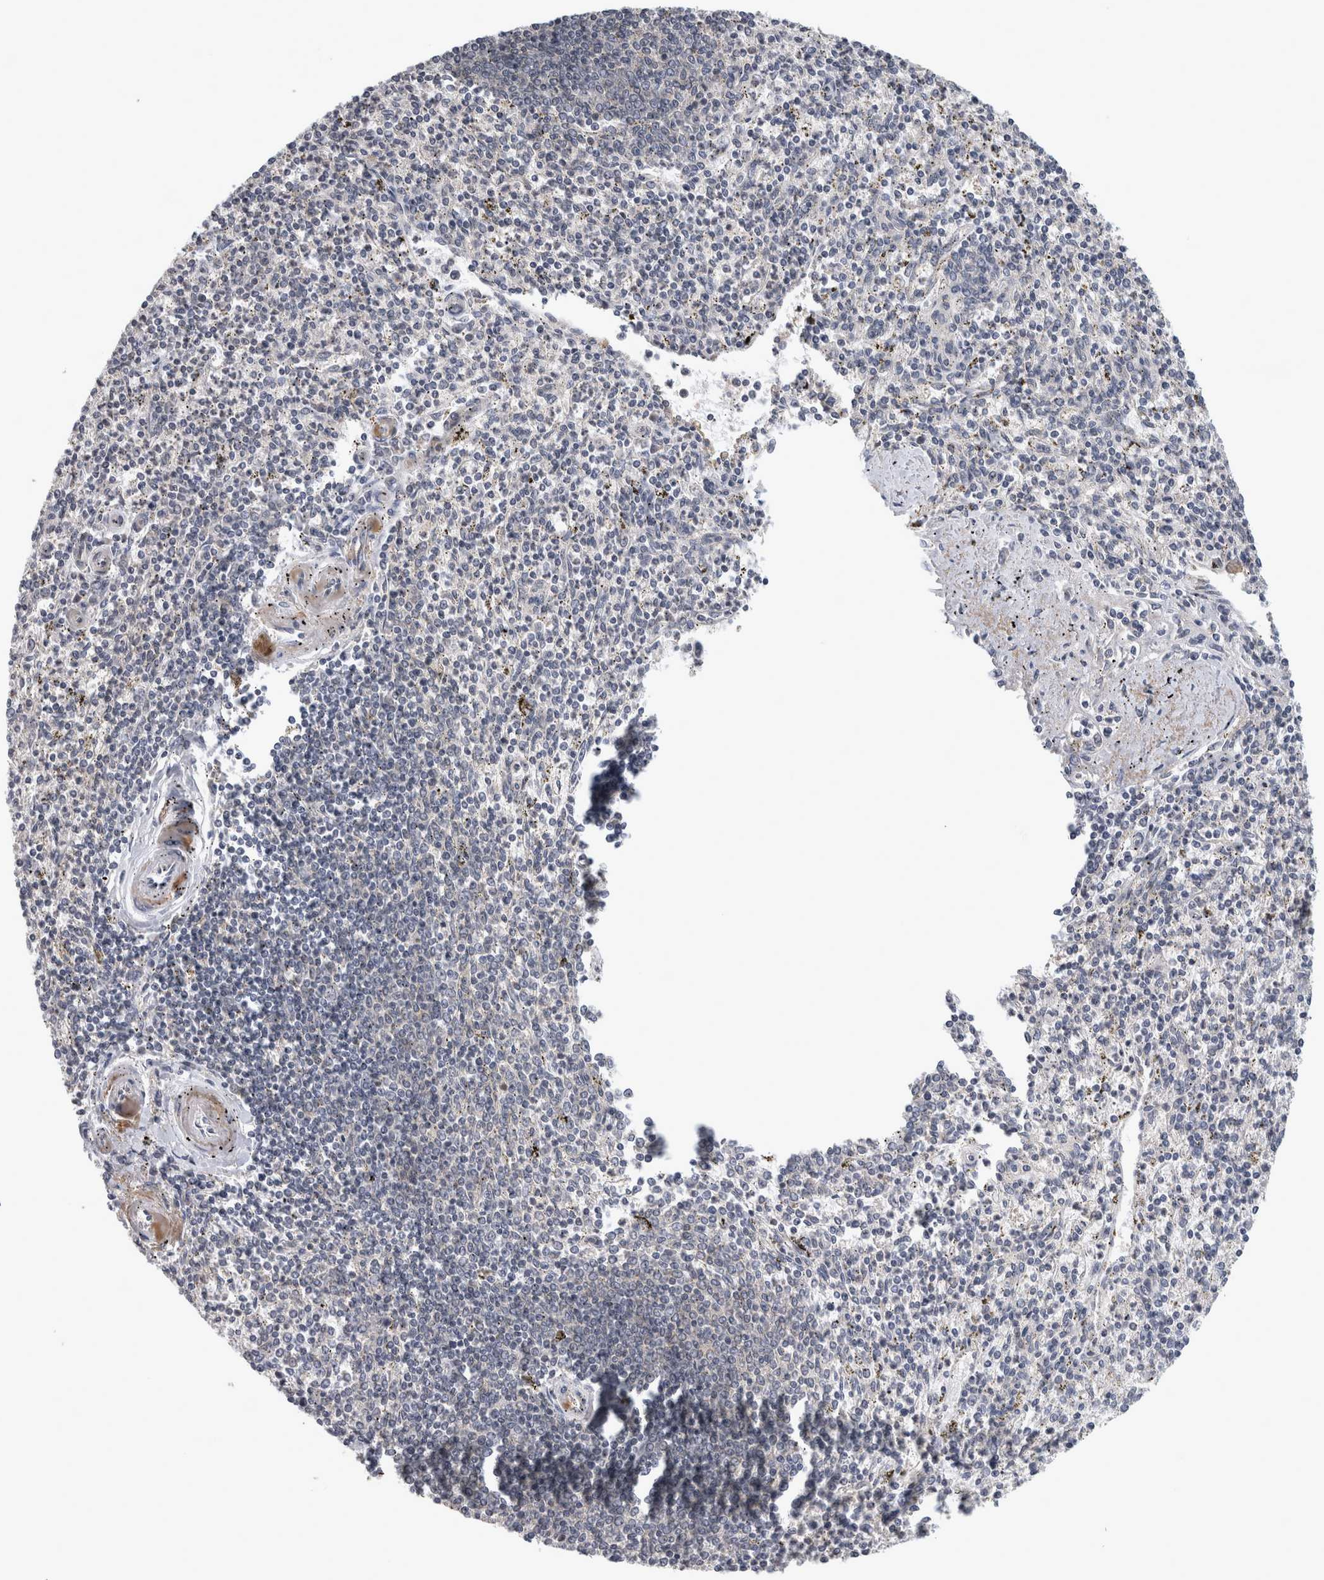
{"staining": {"intensity": "negative", "quantity": "none", "location": "none"}, "tissue": "spleen", "cell_type": "Cells in red pulp", "image_type": "normal", "snomed": [{"axis": "morphology", "description": "Normal tissue, NOS"}, {"axis": "topography", "description": "Spleen"}], "caption": "Cells in red pulp show no significant staining in unremarkable spleen. The staining is performed using DAB brown chromogen with nuclei counter-stained in using hematoxylin.", "gene": "RBM28", "patient": {"sex": "male", "age": 72}}